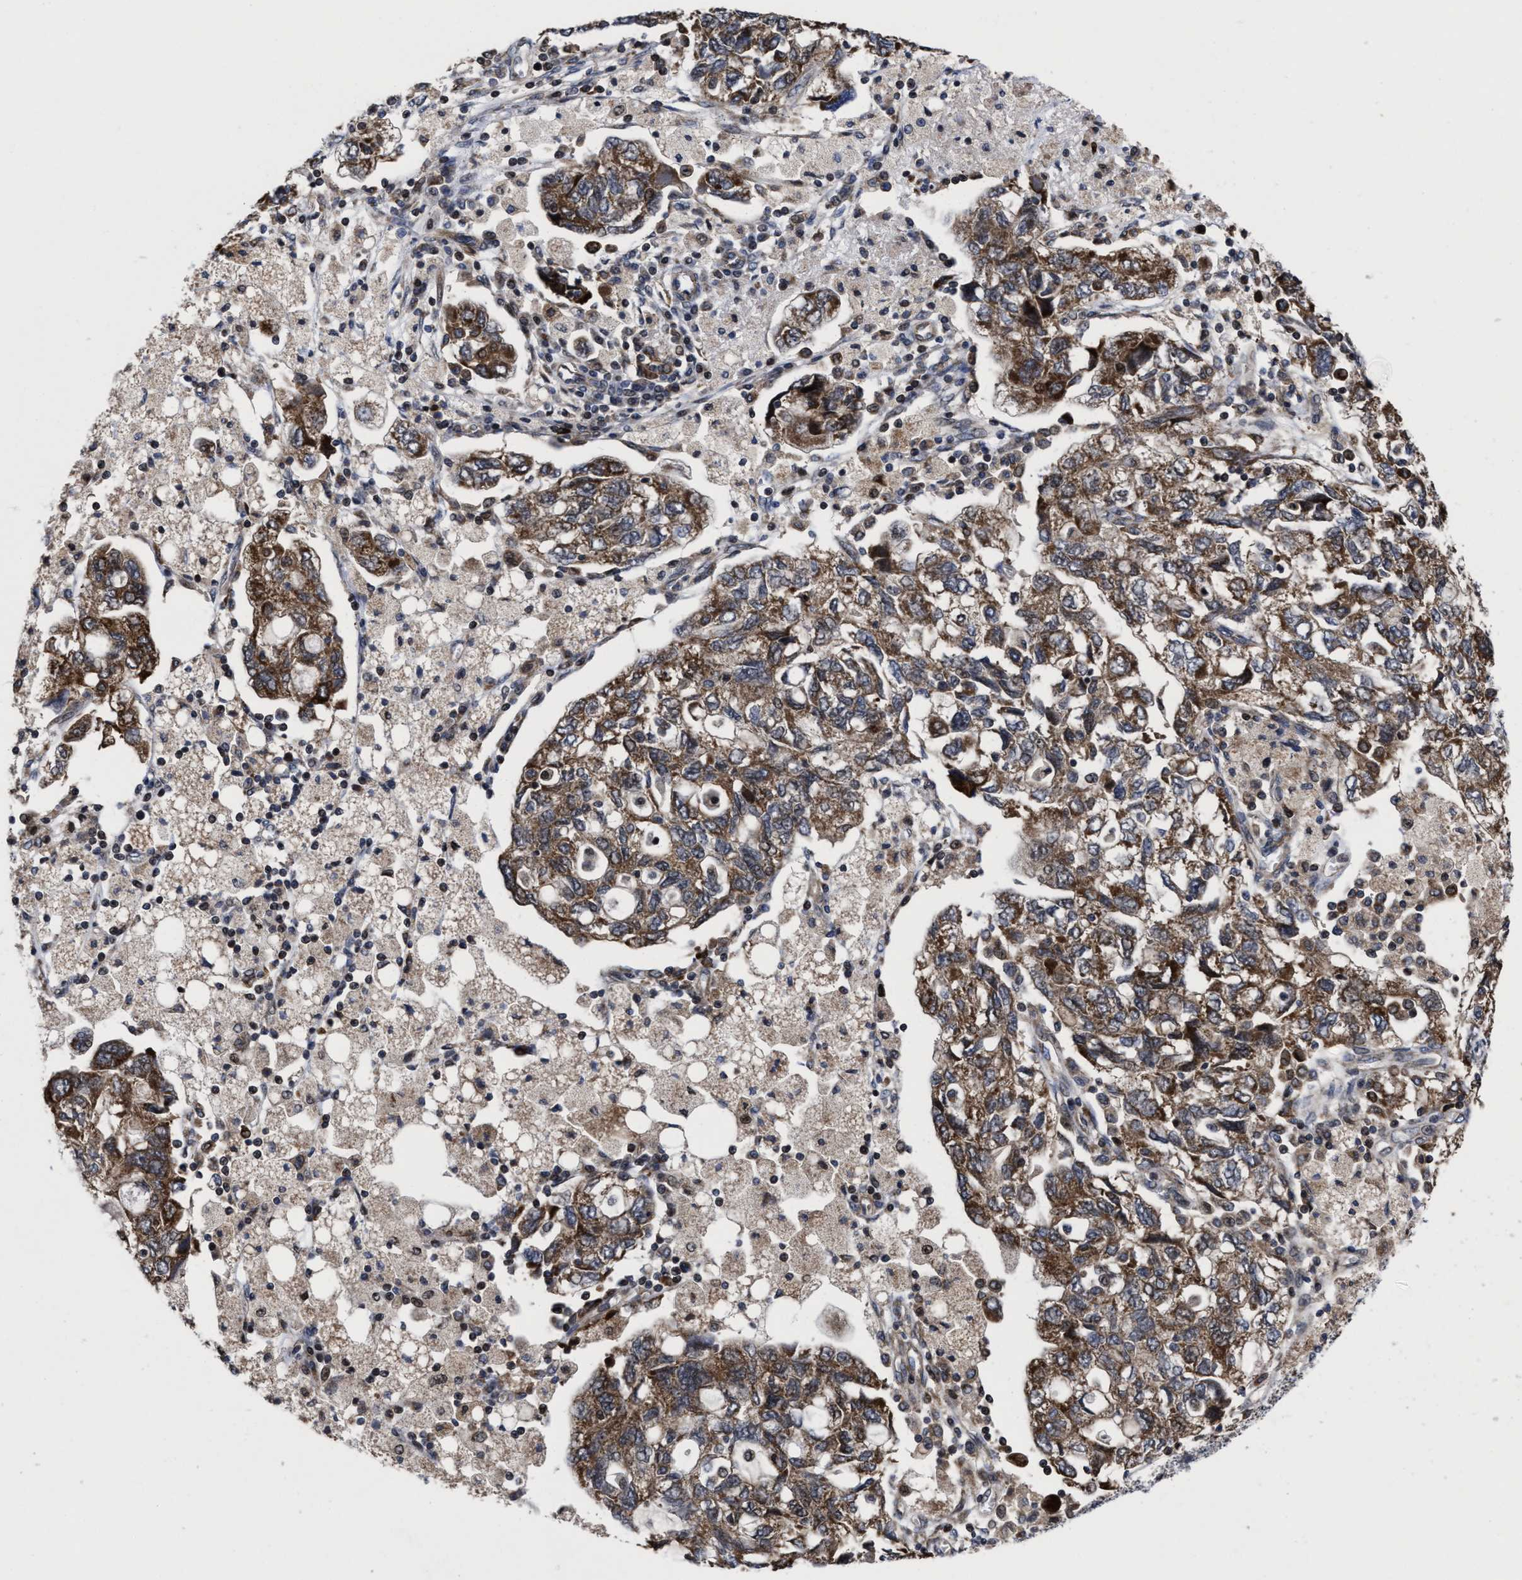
{"staining": {"intensity": "moderate", "quantity": ">75%", "location": "cytoplasmic/membranous"}, "tissue": "ovarian cancer", "cell_type": "Tumor cells", "image_type": "cancer", "snomed": [{"axis": "morphology", "description": "Carcinoma, NOS"}, {"axis": "morphology", "description": "Cystadenocarcinoma, serous, NOS"}, {"axis": "topography", "description": "Ovary"}], "caption": "Immunohistochemistry (IHC) (DAB (3,3'-diaminobenzidine)) staining of carcinoma (ovarian) shows moderate cytoplasmic/membranous protein staining in approximately >75% of tumor cells.", "gene": "MRPL50", "patient": {"sex": "female", "age": 69}}